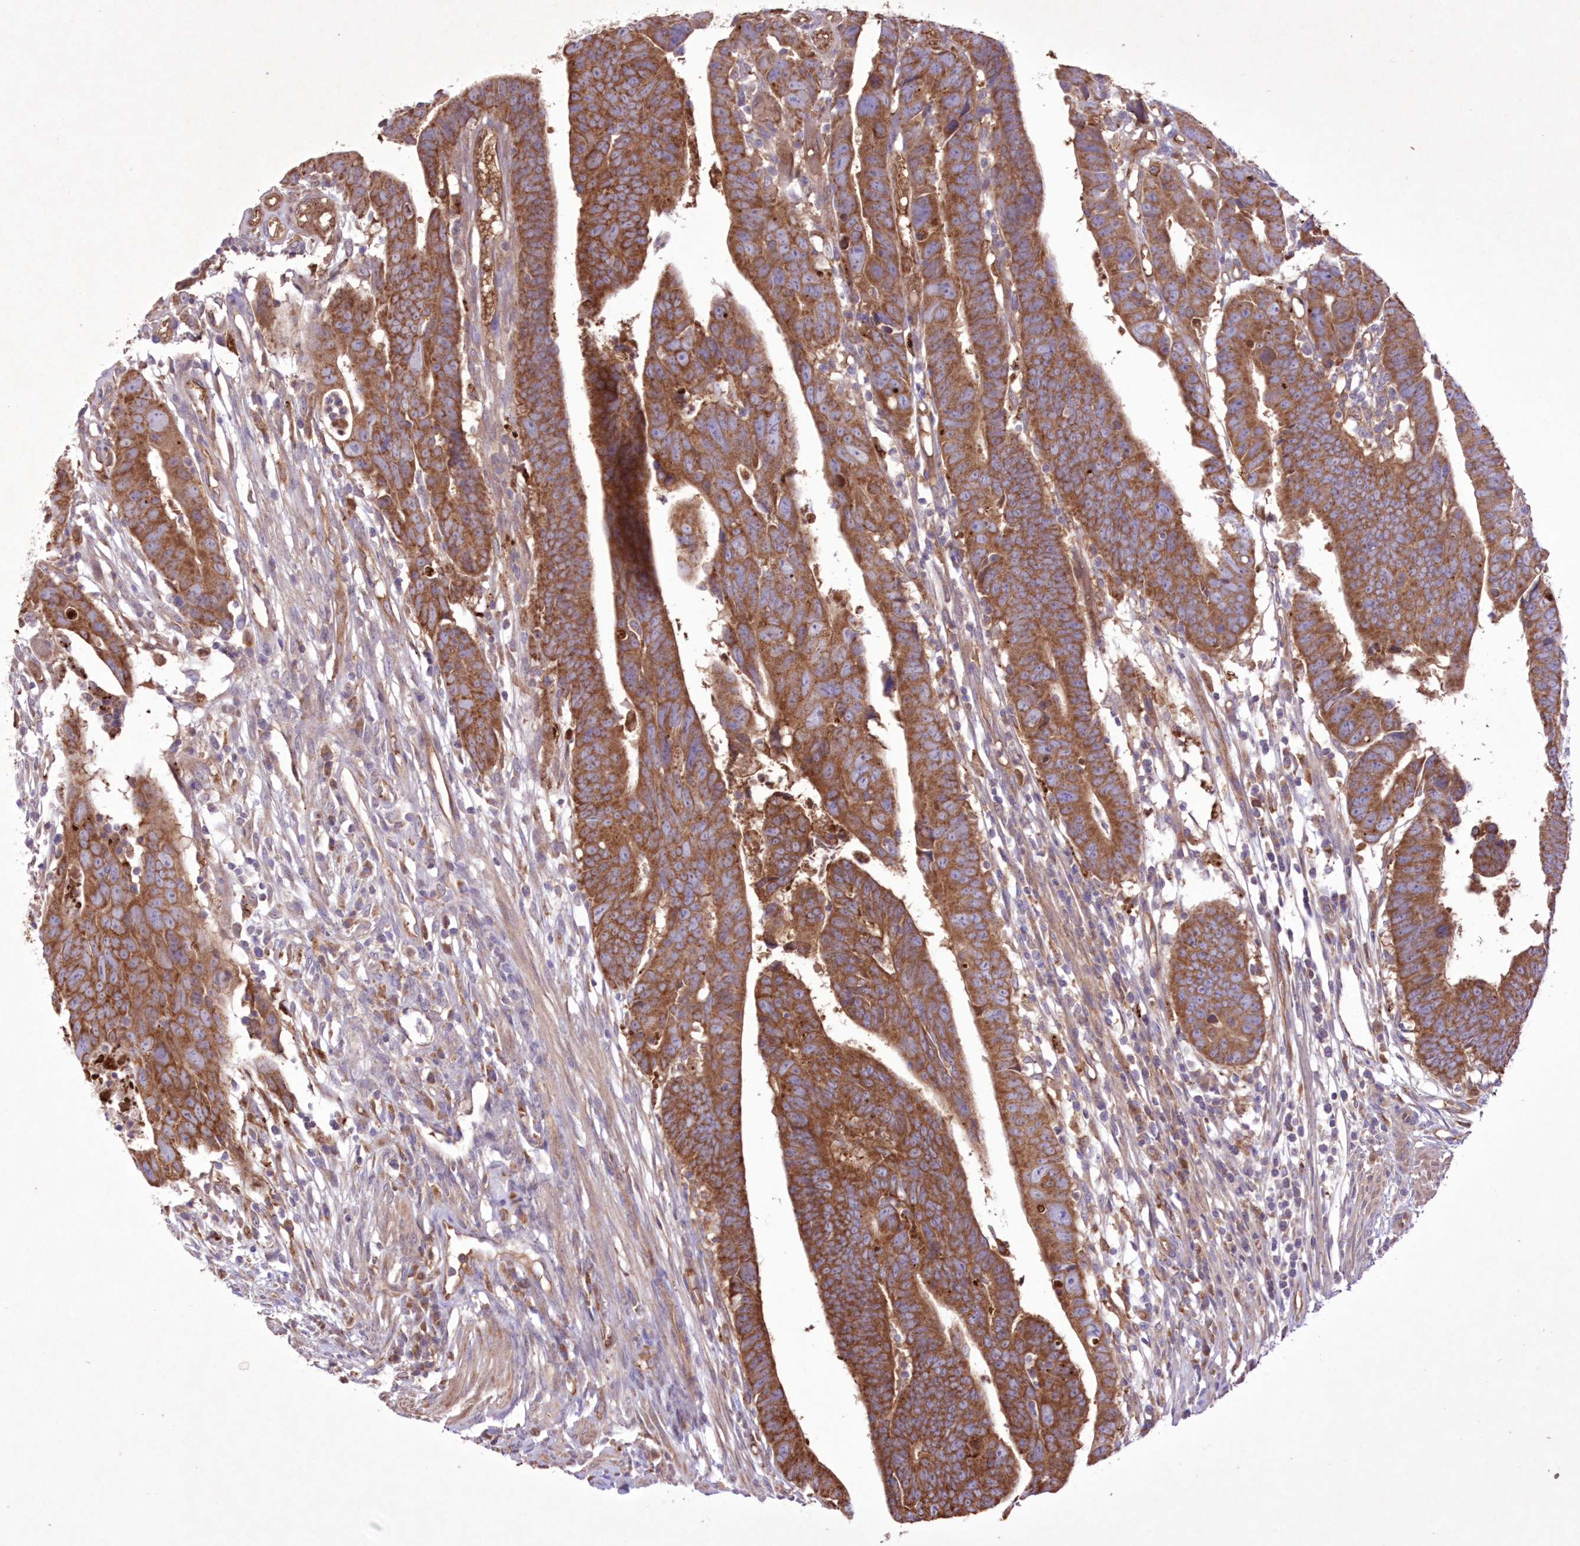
{"staining": {"intensity": "strong", "quantity": ">75%", "location": "cytoplasmic/membranous"}, "tissue": "colorectal cancer", "cell_type": "Tumor cells", "image_type": "cancer", "snomed": [{"axis": "morphology", "description": "Adenocarcinoma, NOS"}, {"axis": "topography", "description": "Rectum"}], "caption": "Human adenocarcinoma (colorectal) stained with a protein marker demonstrates strong staining in tumor cells.", "gene": "FCHO2", "patient": {"sex": "female", "age": 65}}